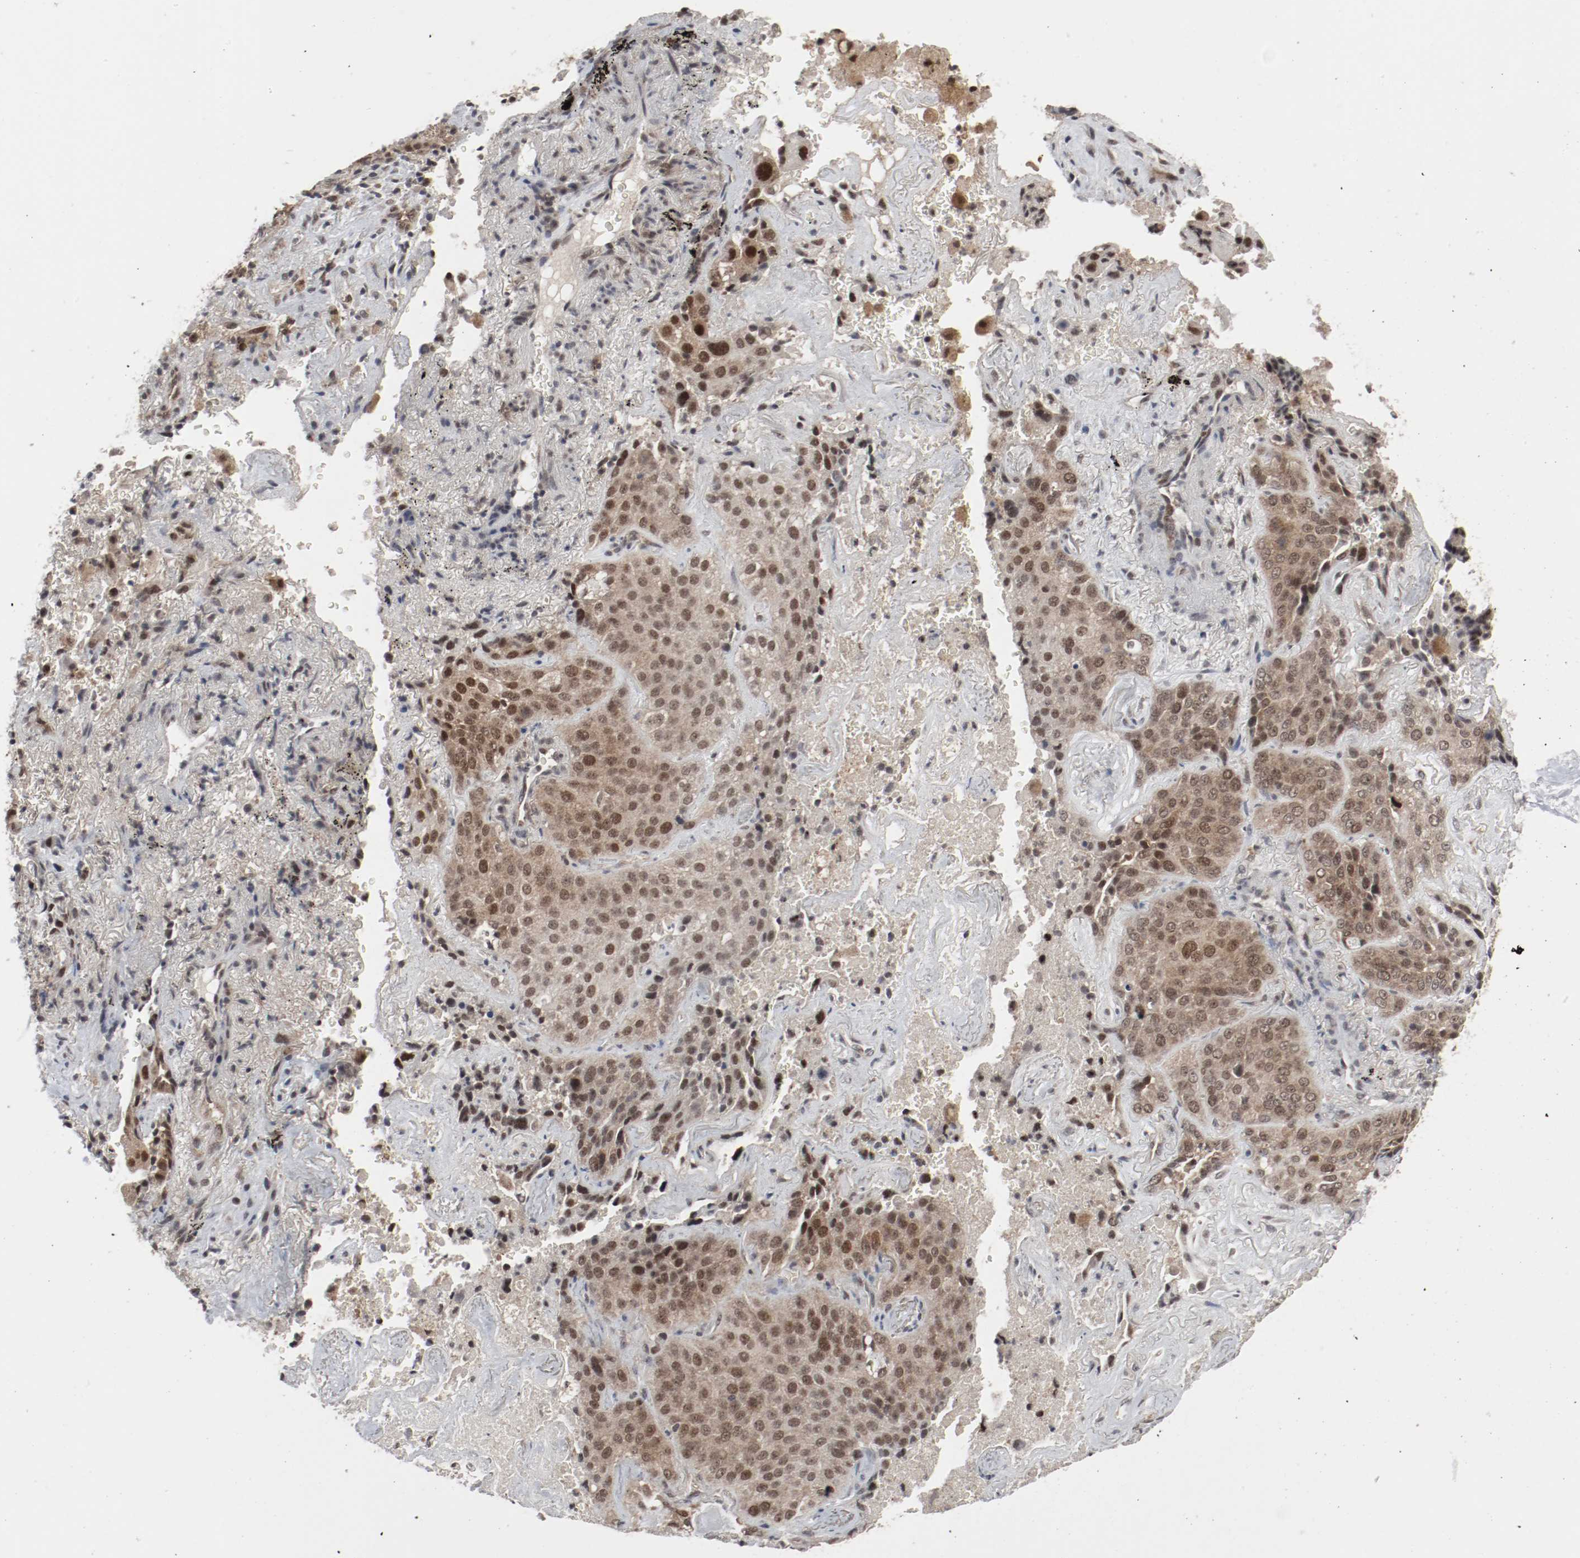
{"staining": {"intensity": "moderate", "quantity": ">75%", "location": "cytoplasmic/membranous,nuclear"}, "tissue": "lung cancer", "cell_type": "Tumor cells", "image_type": "cancer", "snomed": [{"axis": "morphology", "description": "Squamous cell carcinoma, NOS"}, {"axis": "topography", "description": "Lung"}], "caption": "A brown stain labels moderate cytoplasmic/membranous and nuclear positivity of a protein in lung squamous cell carcinoma tumor cells.", "gene": "CSNK2B", "patient": {"sex": "male", "age": 54}}